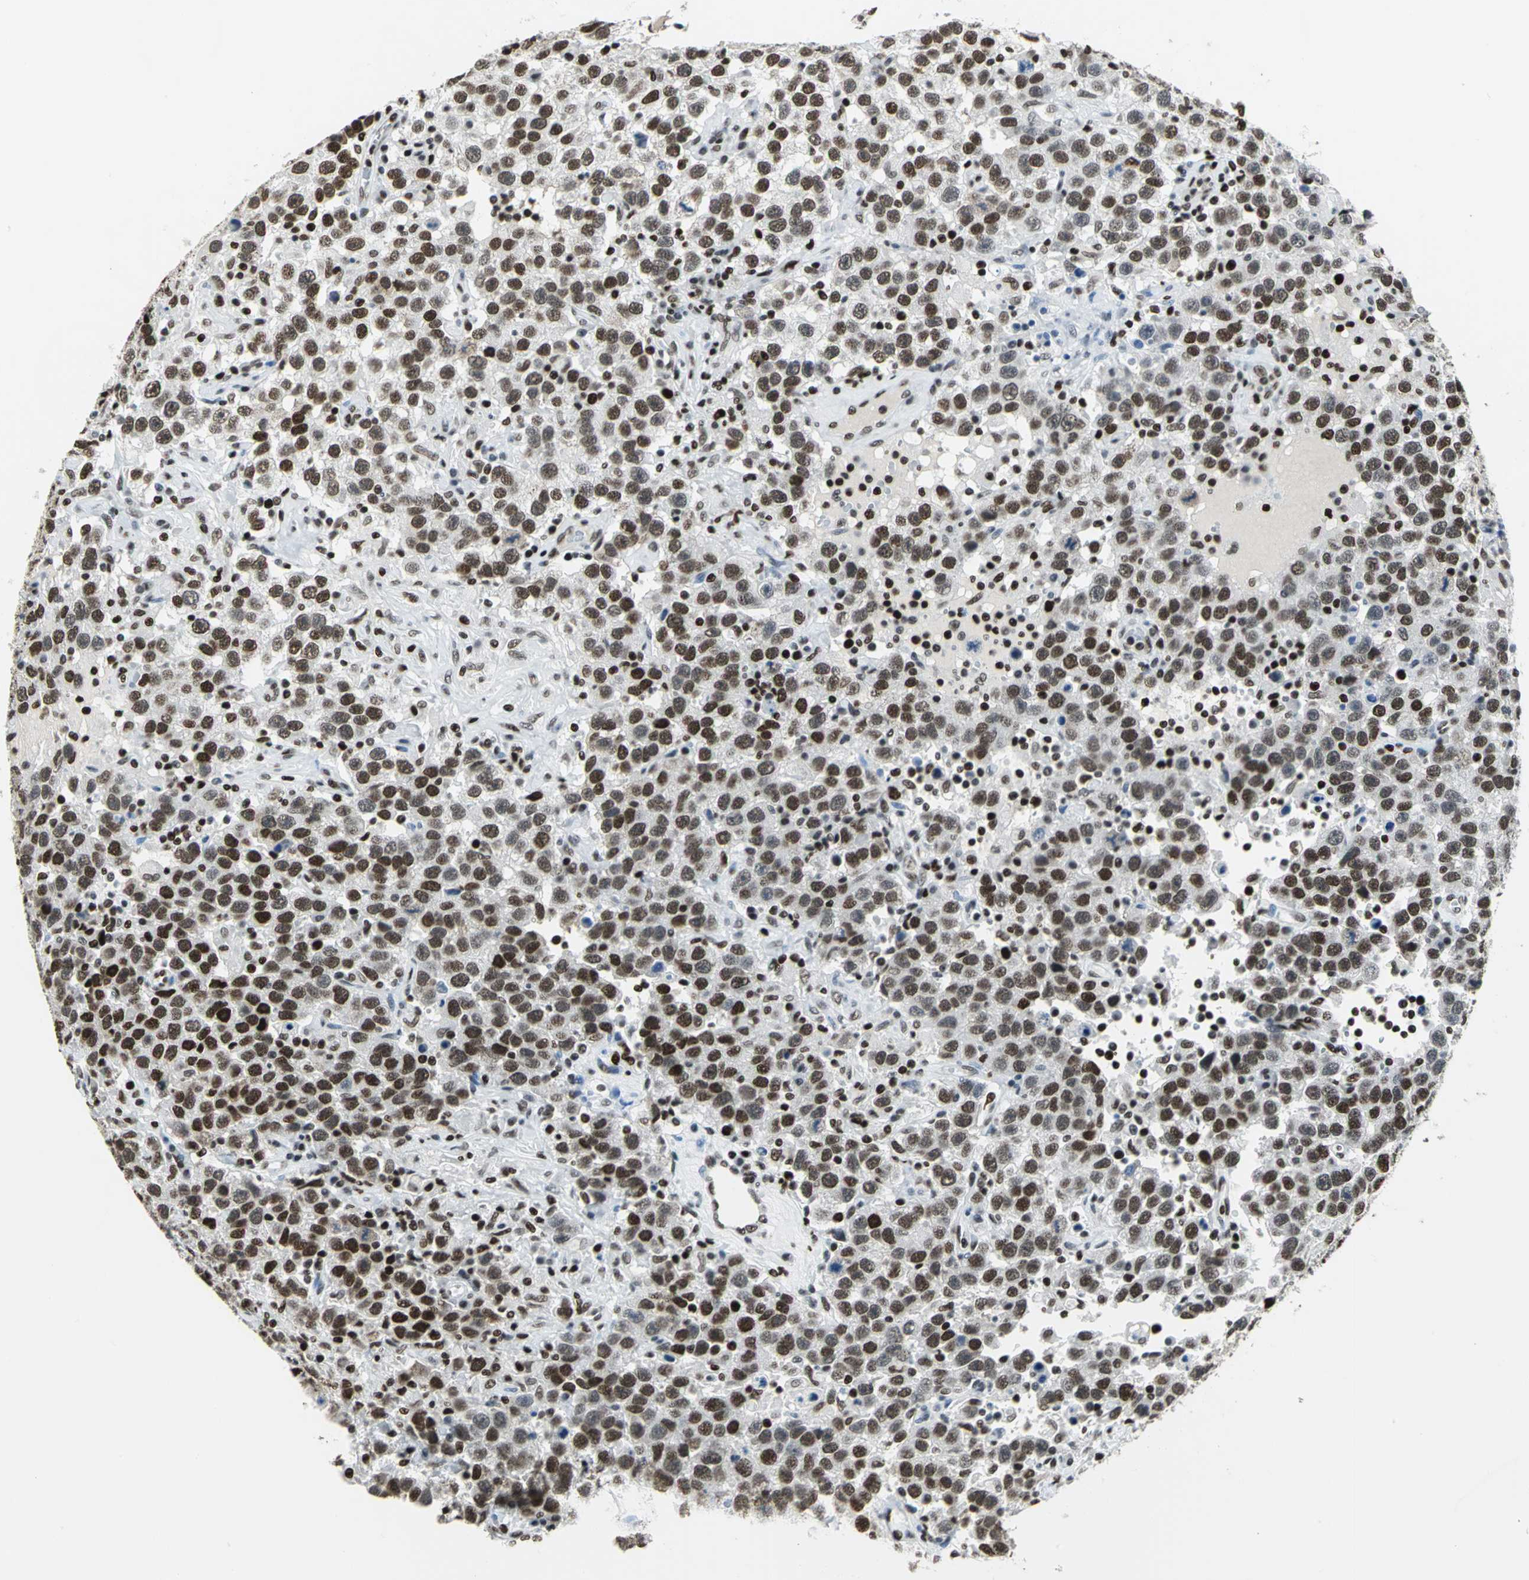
{"staining": {"intensity": "strong", "quantity": ">75%", "location": "nuclear"}, "tissue": "testis cancer", "cell_type": "Tumor cells", "image_type": "cancer", "snomed": [{"axis": "morphology", "description": "Seminoma, NOS"}, {"axis": "topography", "description": "Testis"}], "caption": "Protein staining demonstrates strong nuclear positivity in about >75% of tumor cells in testis cancer.", "gene": "HNRNPD", "patient": {"sex": "male", "age": 41}}